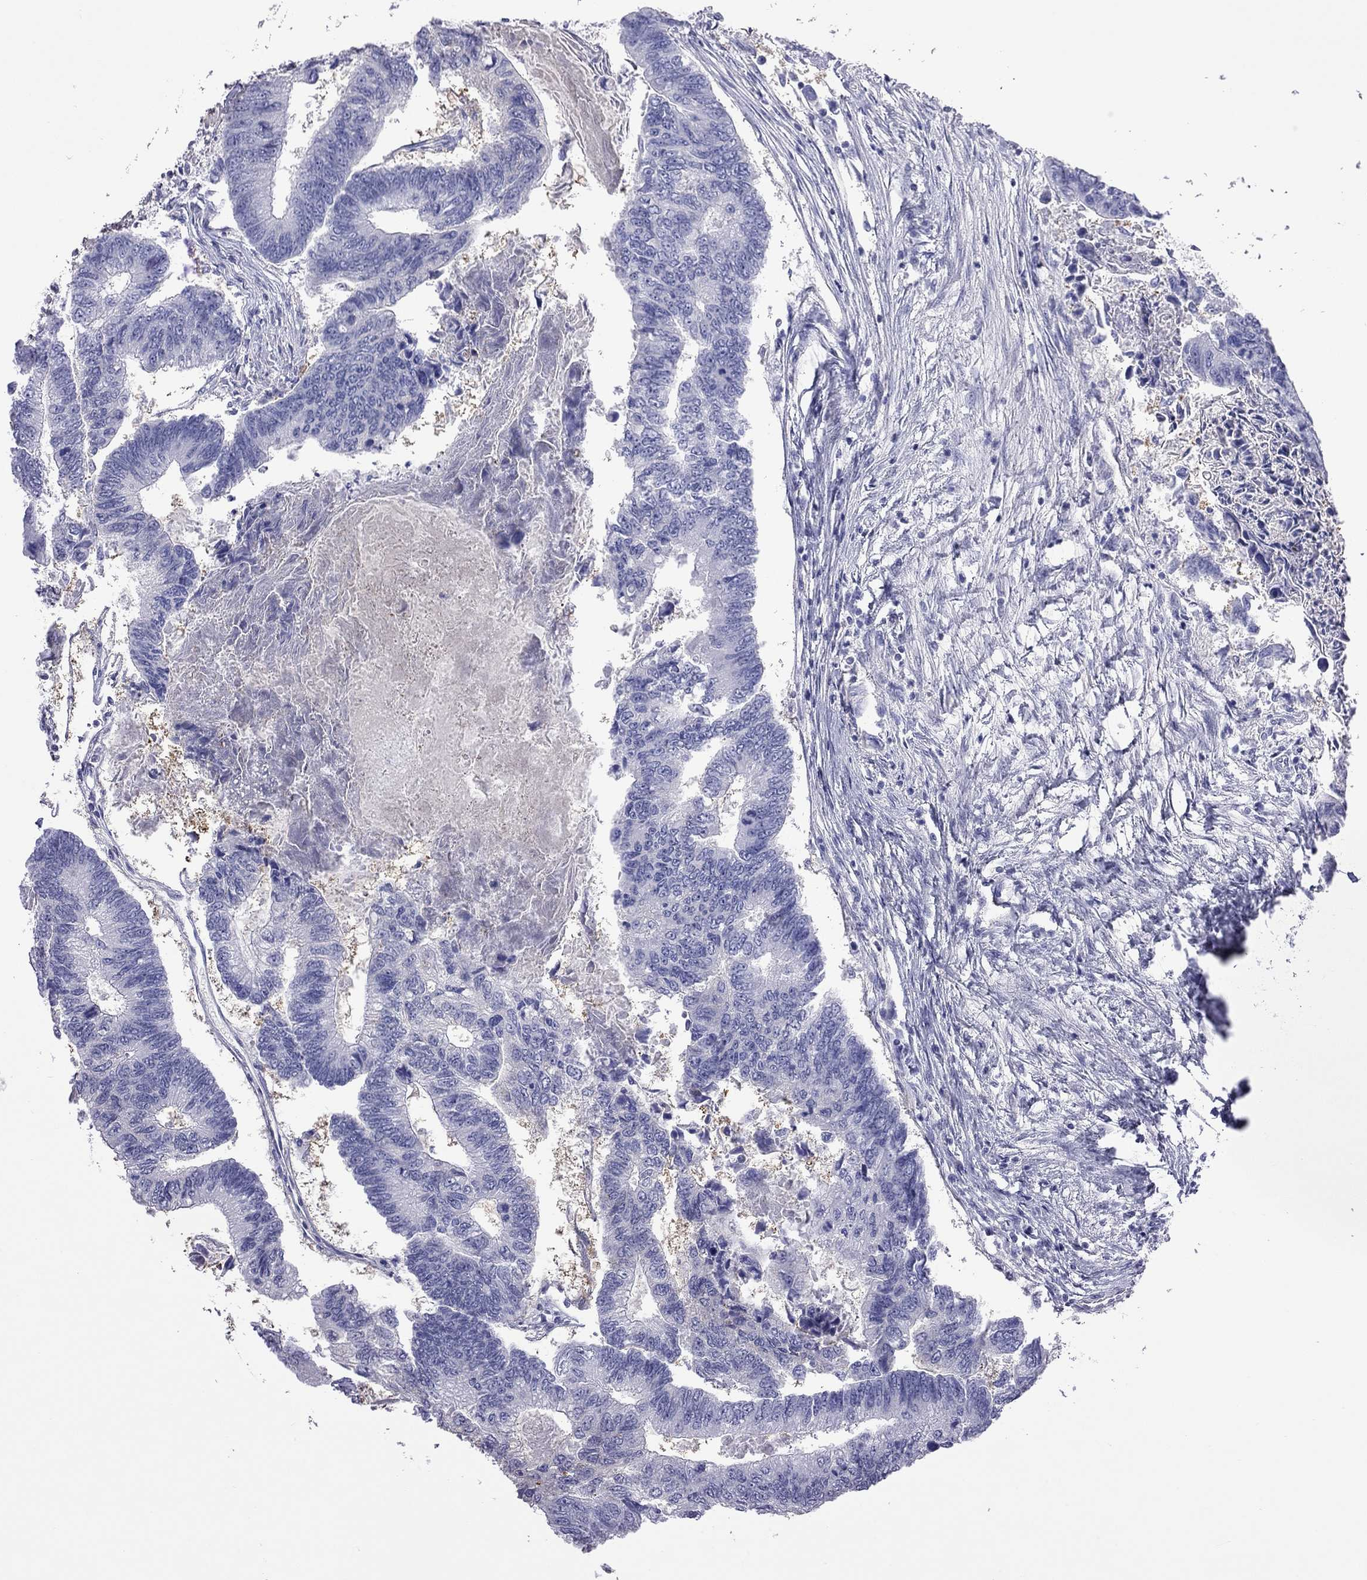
{"staining": {"intensity": "negative", "quantity": "none", "location": "none"}, "tissue": "colorectal cancer", "cell_type": "Tumor cells", "image_type": "cancer", "snomed": [{"axis": "morphology", "description": "Adenocarcinoma, NOS"}, {"axis": "topography", "description": "Colon"}], "caption": "Immunohistochemistry (IHC) of human colorectal cancer (adenocarcinoma) reveals no positivity in tumor cells. (DAB (3,3'-diaminobenzidine) immunohistochemistry (IHC) visualized using brightfield microscopy, high magnification).", "gene": "FEZ1", "patient": {"sex": "female", "age": 65}}